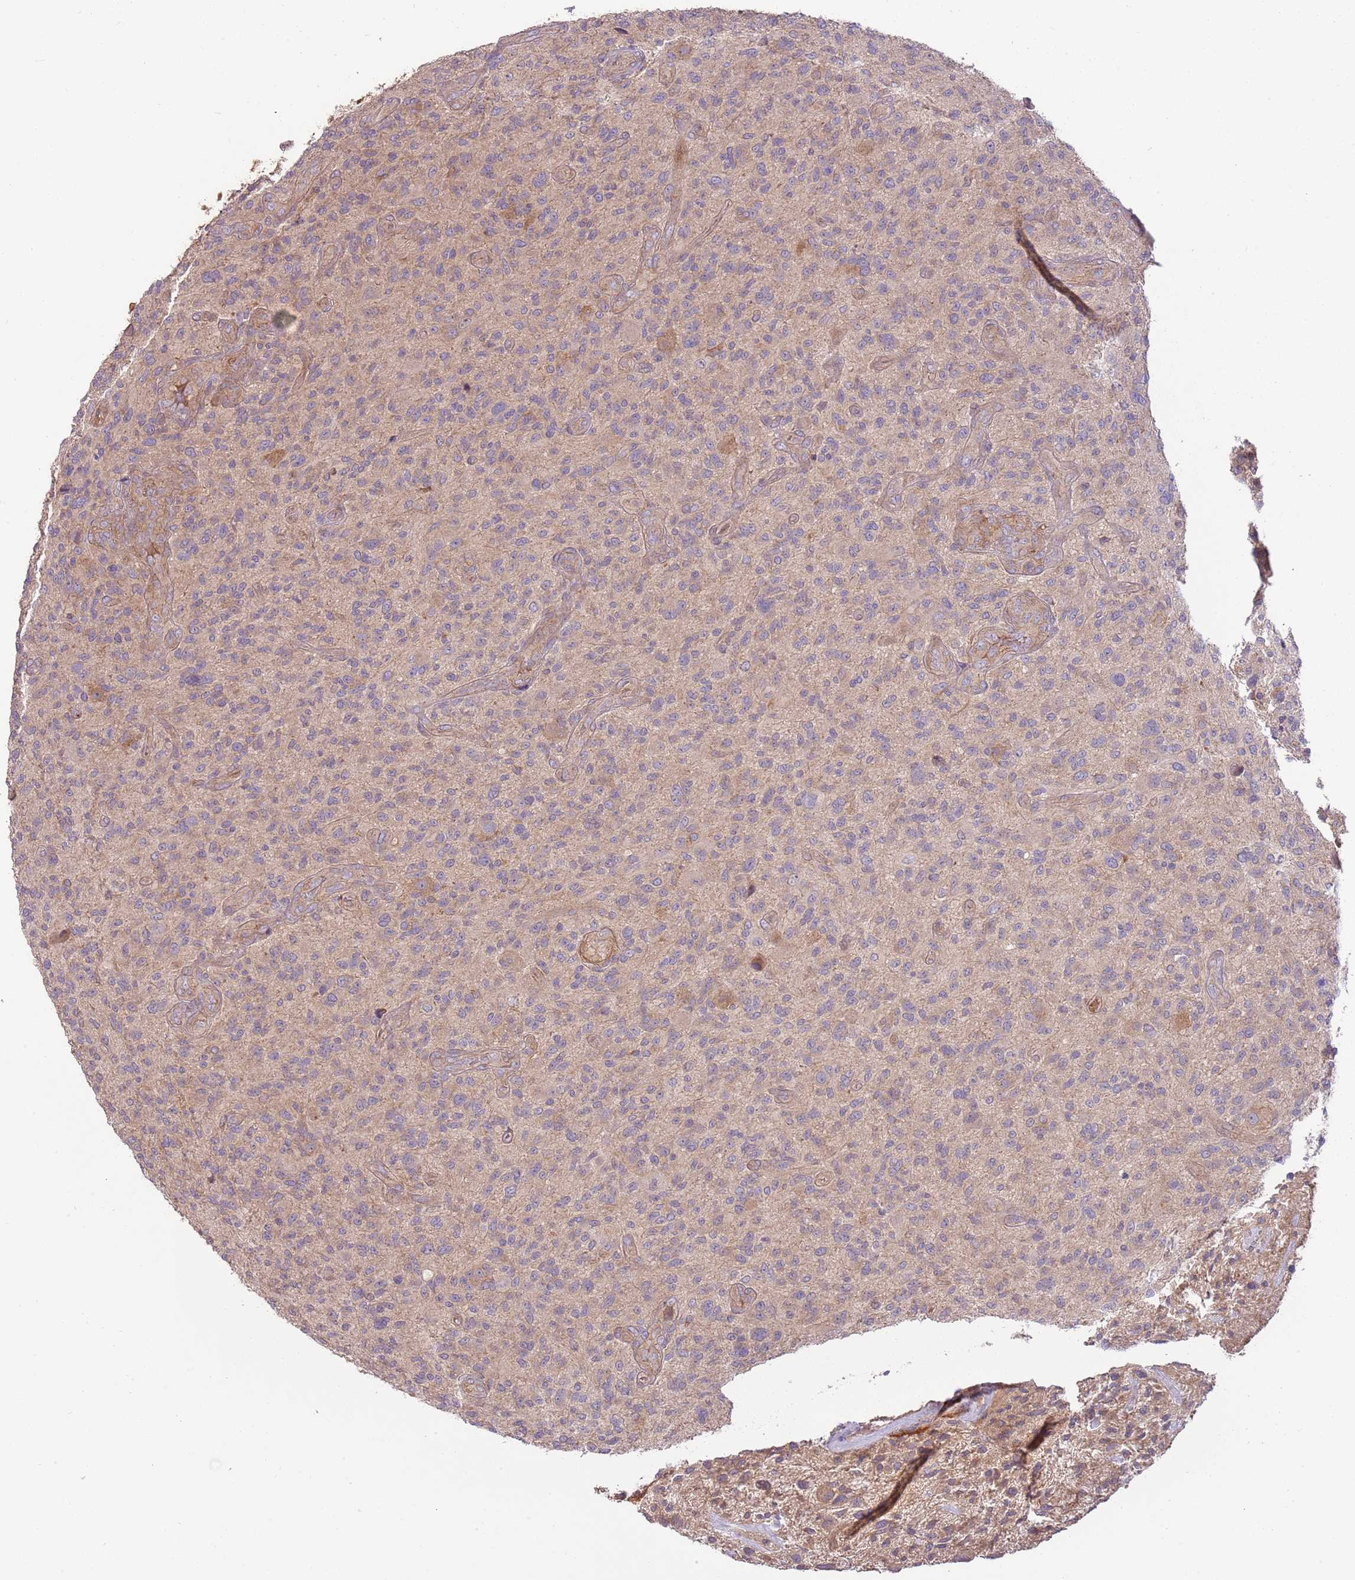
{"staining": {"intensity": "weak", "quantity": "<25%", "location": "cytoplasmic/membranous"}, "tissue": "glioma", "cell_type": "Tumor cells", "image_type": "cancer", "snomed": [{"axis": "morphology", "description": "Glioma, malignant, High grade"}, {"axis": "topography", "description": "Brain"}], "caption": "Human malignant high-grade glioma stained for a protein using immunohistochemistry shows no expression in tumor cells.", "gene": "RNF128", "patient": {"sex": "male", "age": 47}}